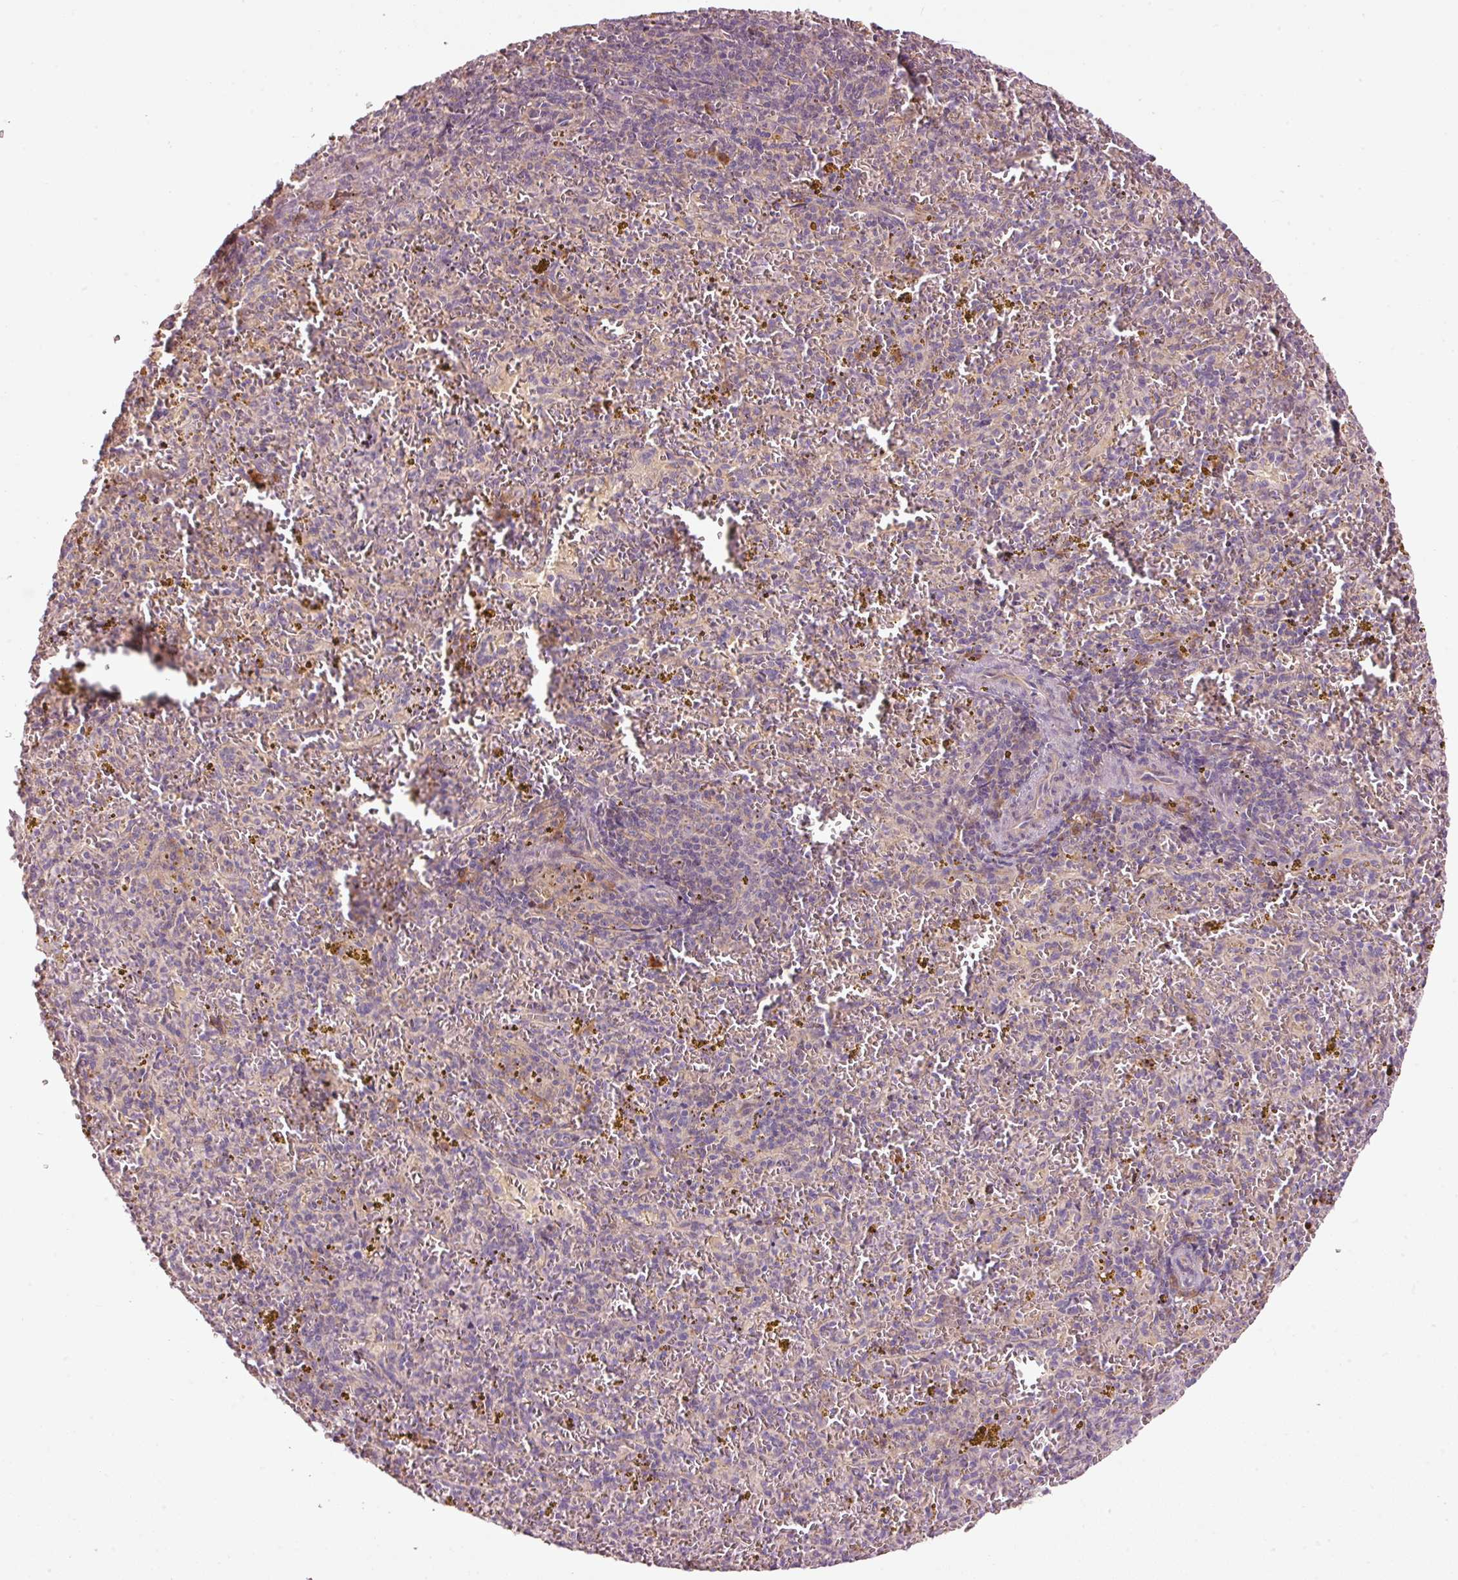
{"staining": {"intensity": "negative", "quantity": "none", "location": "none"}, "tissue": "spleen", "cell_type": "Cells in red pulp", "image_type": "normal", "snomed": [{"axis": "morphology", "description": "Normal tissue, NOS"}, {"axis": "topography", "description": "Spleen"}], "caption": "Human spleen stained for a protein using immunohistochemistry exhibits no staining in cells in red pulp.", "gene": "MAP10", "patient": {"sex": "male", "age": 57}}